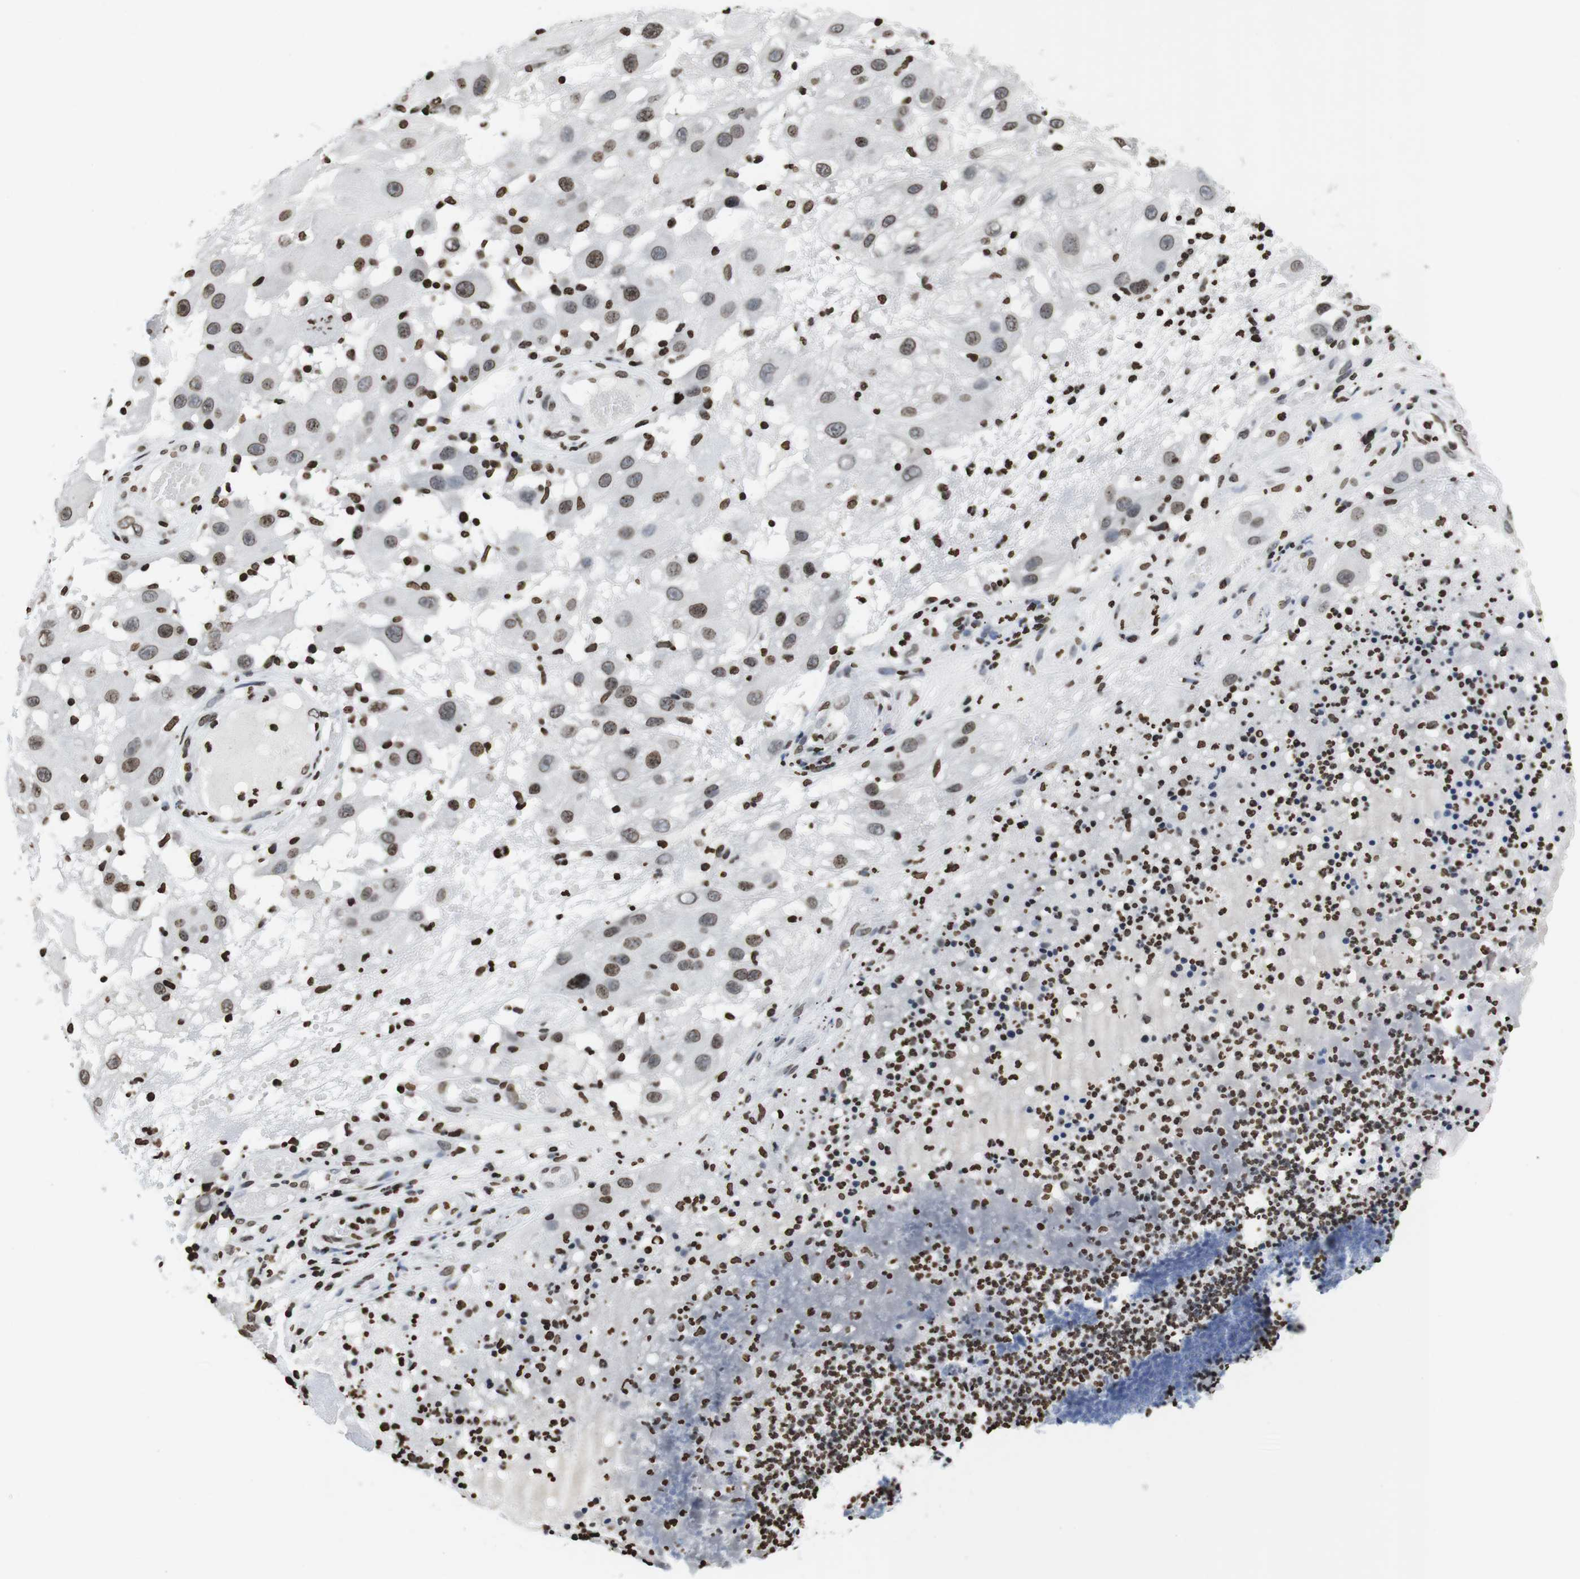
{"staining": {"intensity": "weak", "quantity": ">75%", "location": "nuclear"}, "tissue": "melanoma", "cell_type": "Tumor cells", "image_type": "cancer", "snomed": [{"axis": "morphology", "description": "Malignant melanoma, NOS"}, {"axis": "topography", "description": "Skin"}], "caption": "Immunohistochemistry micrograph of neoplastic tissue: human malignant melanoma stained using immunohistochemistry (IHC) displays low levels of weak protein expression localized specifically in the nuclear of tumor cells, appearing as a nuclear brown color.", "gene": "BSX", "patient": {"sex": "female", "age": 81}}